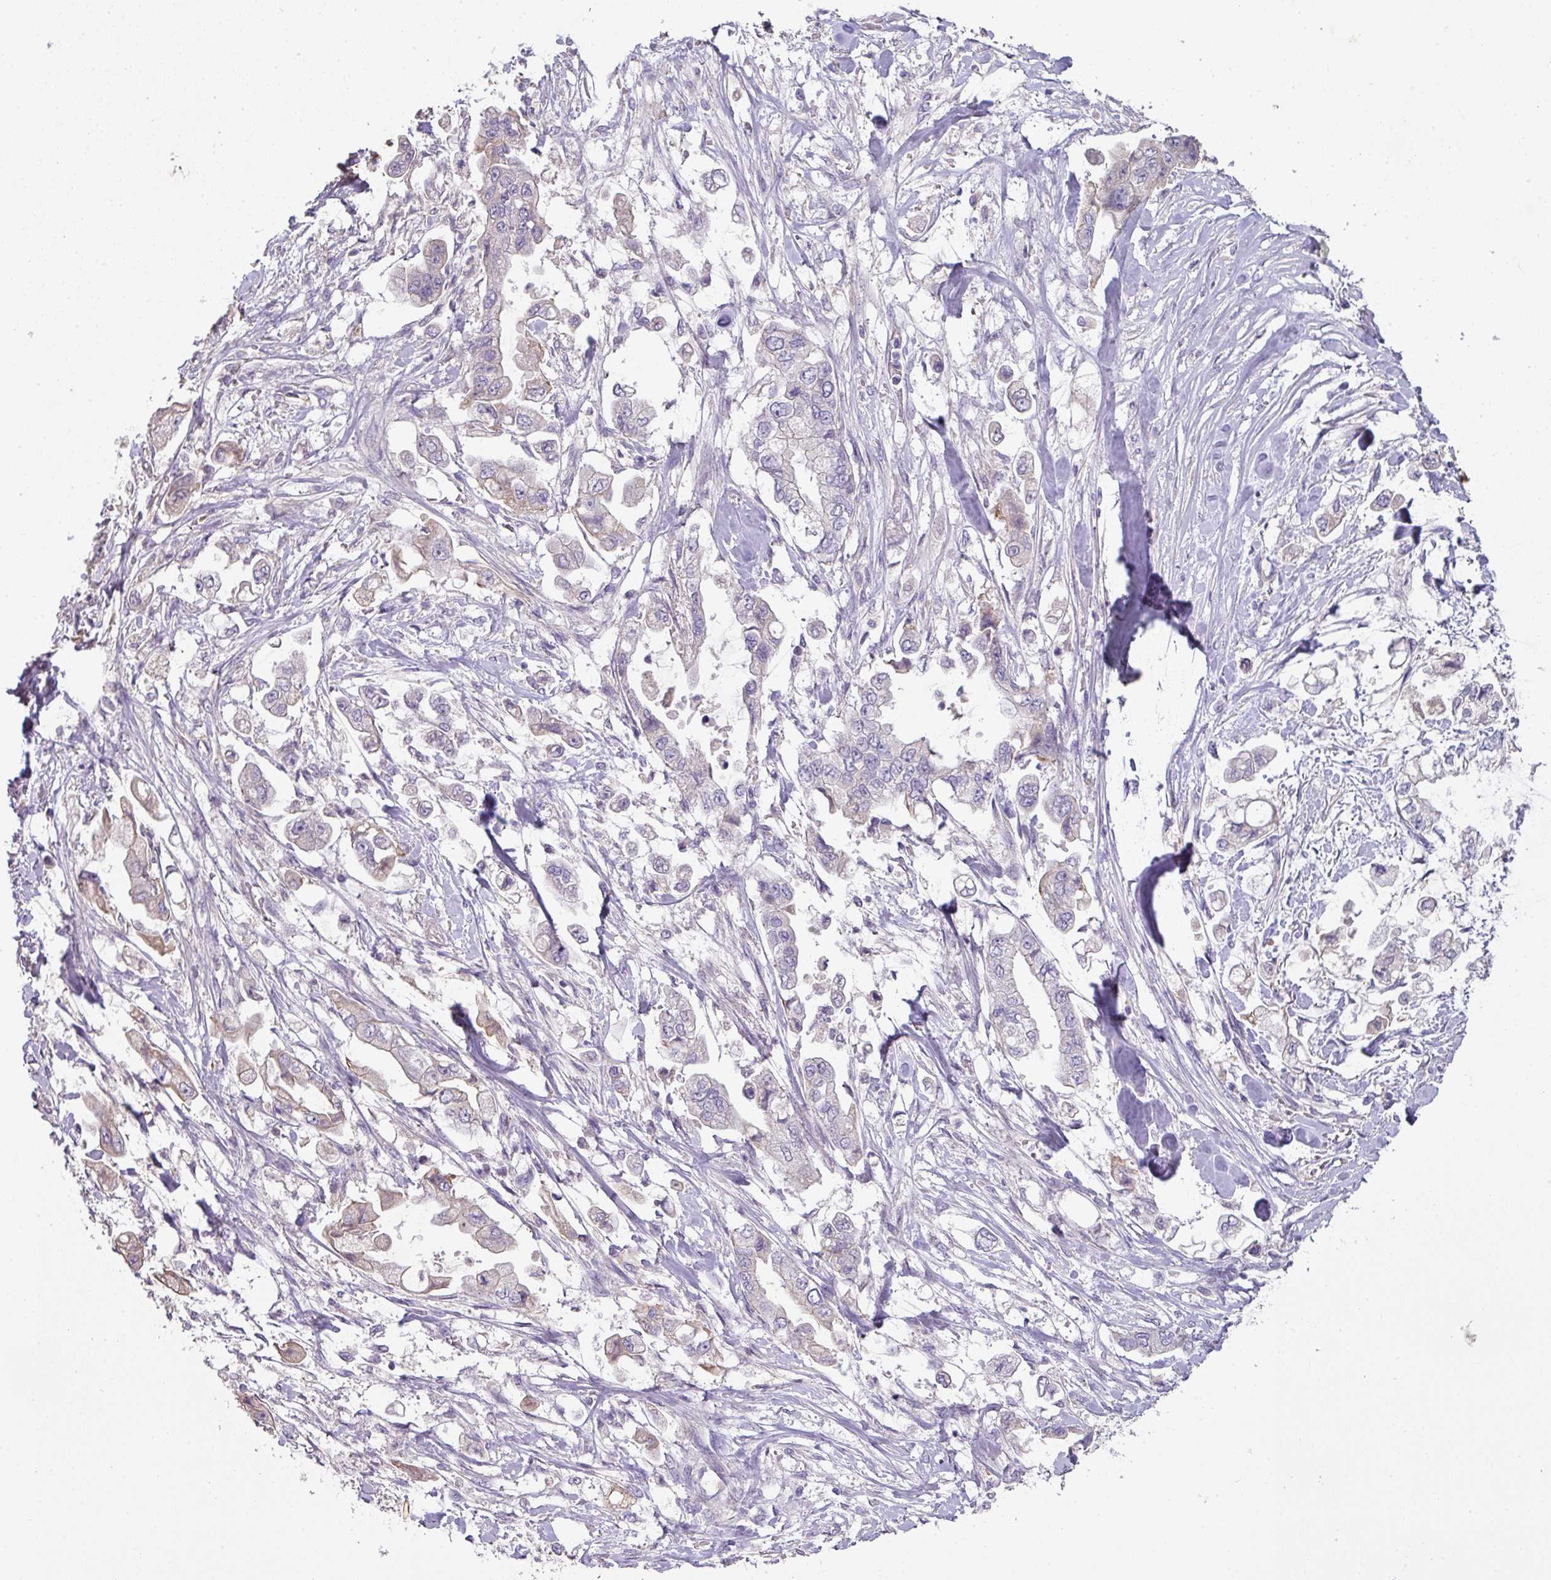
{"staining": {"intensity": "weak", "quantity": "<25%", "location": "cytoplasmic/membranous"}, "tissue": "stomach cancer", "cell_type": "Tumor cells", "image_type": "cancer", "snomed": [{"axis": "morphology", "description": "Adenocarcinoma, NOS"}, {"axis": "topography", "description": "Stomach"}], "caption": "Immunohistochemistry (IHC) photomicrograph of human adenocarcinoma (stomach) stained for a protein (brown), which displays no staining in tumor cells.", "gene": "ZNF266", "patient": {"sex": "male", "age": 62}}